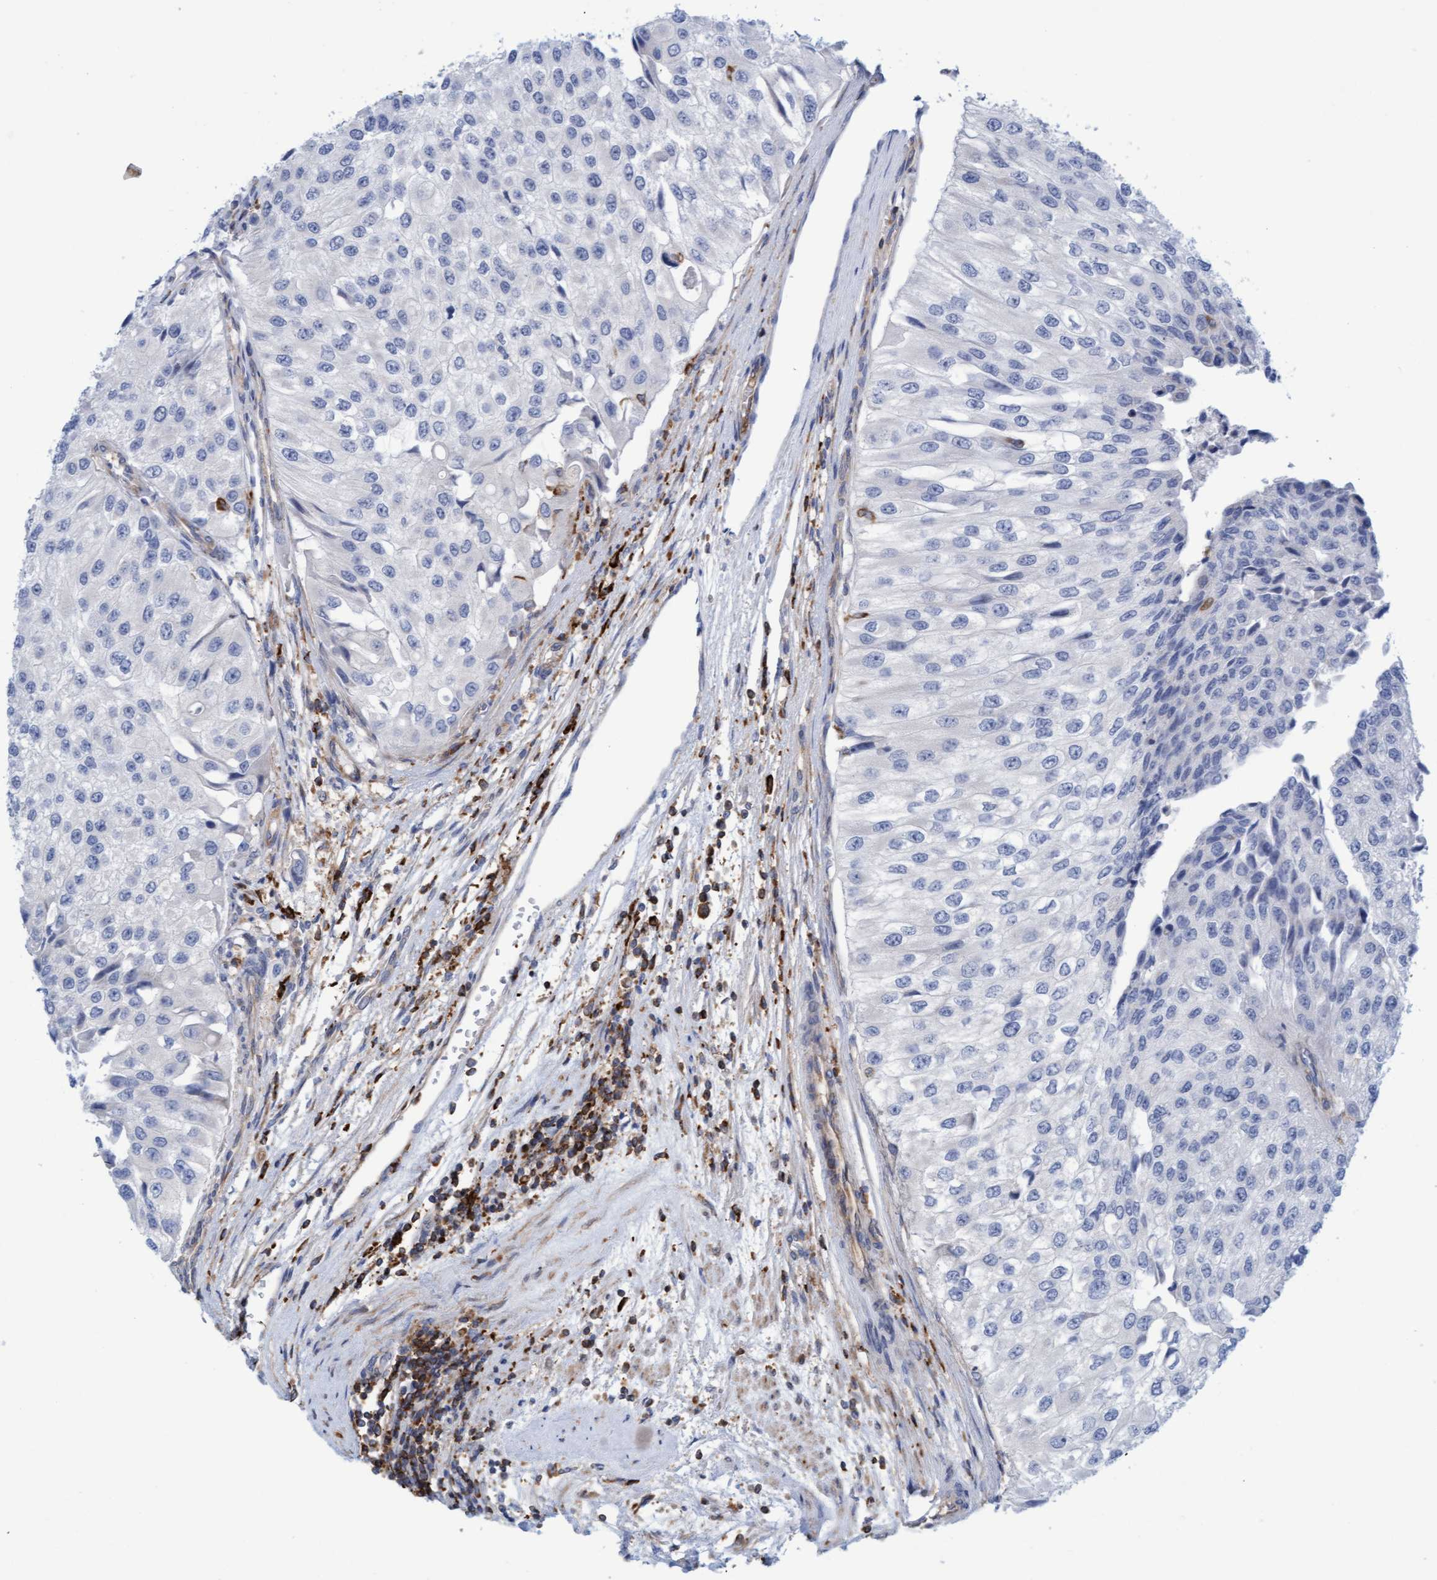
{"staining": {"intensity": "negative", "quantity": "none", "location": "none"}, "tissue": "urothelial cancer", "cell_type": "Tumor cells", "image_type": "cancer", "snomed": [{"axis": "morphology", "description": "Urothelial carcinoma, High grade"}, {"axis": "topography", "description": "Kidney"}, {"axis": "topography", "description": "Urinary bladder"}], "caption": "There is no significant positivity in tumor cells of urothelial carcinoma (high-grade).", "gene": "FNBP1", "patient": {"sex": "male", "age": 77}}